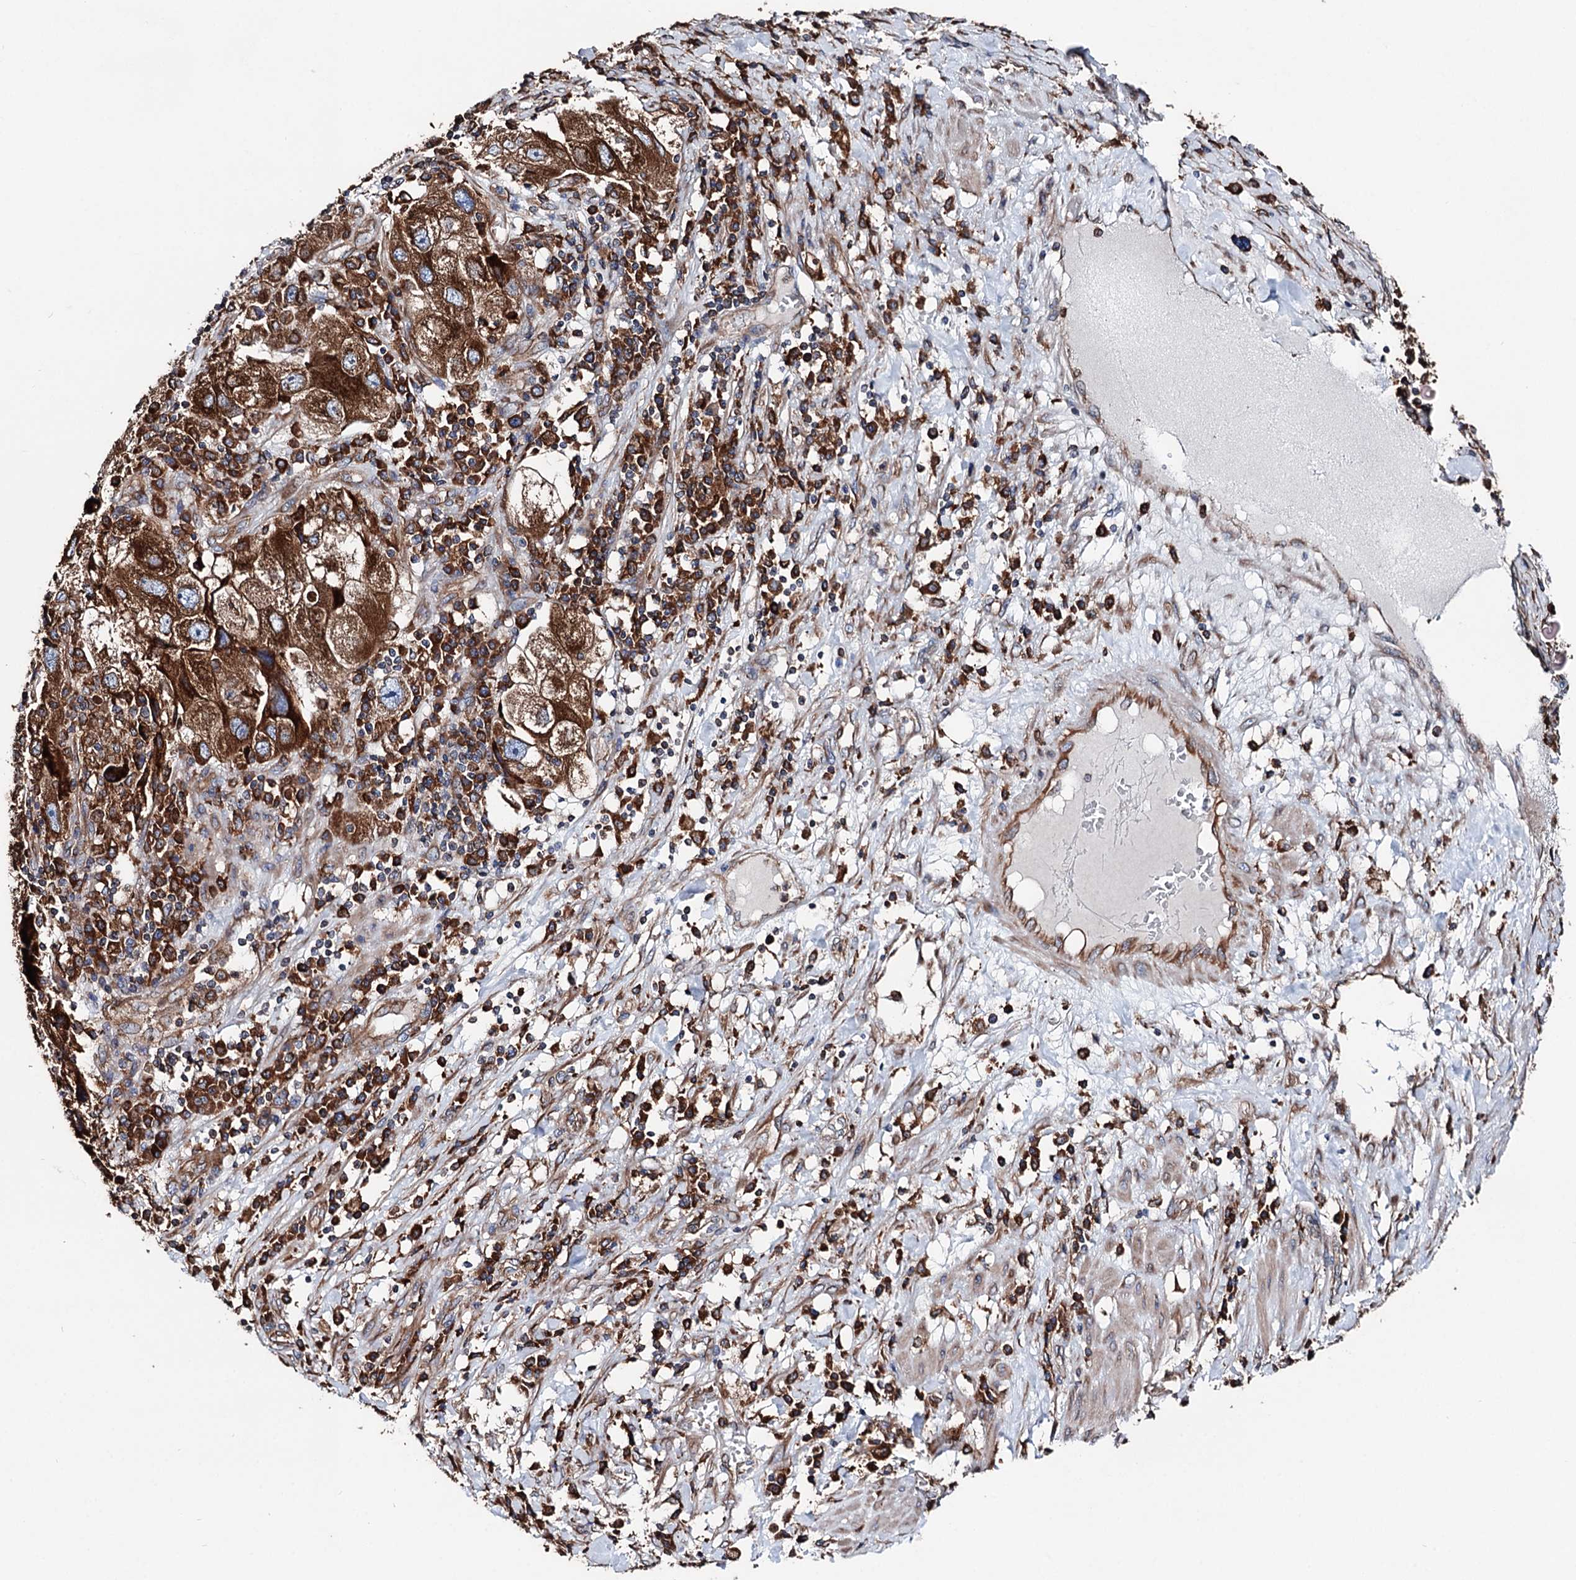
{"staining": {"intensity": "strong", "quantity": ">75%", "location": "cytoplasmic/membranous"}, "tissue": "endometrial cancer", "cell_type": "Tumor cells", "image_type": "cancer", "snomed": [{"axis": "morphology", "description": "Adenocarcinoma, NOS"}, {"axis": "topography", "description": "Endometrium"}], "caption": "Immunohistochemical staining of endometrial cancer (adenocarcinoma) shows strong cytoplasmic/membranous protein expression in about >75% of tumor cells.", "gene": "ERP29", "patient": {"sex": "female", "age": 49}}